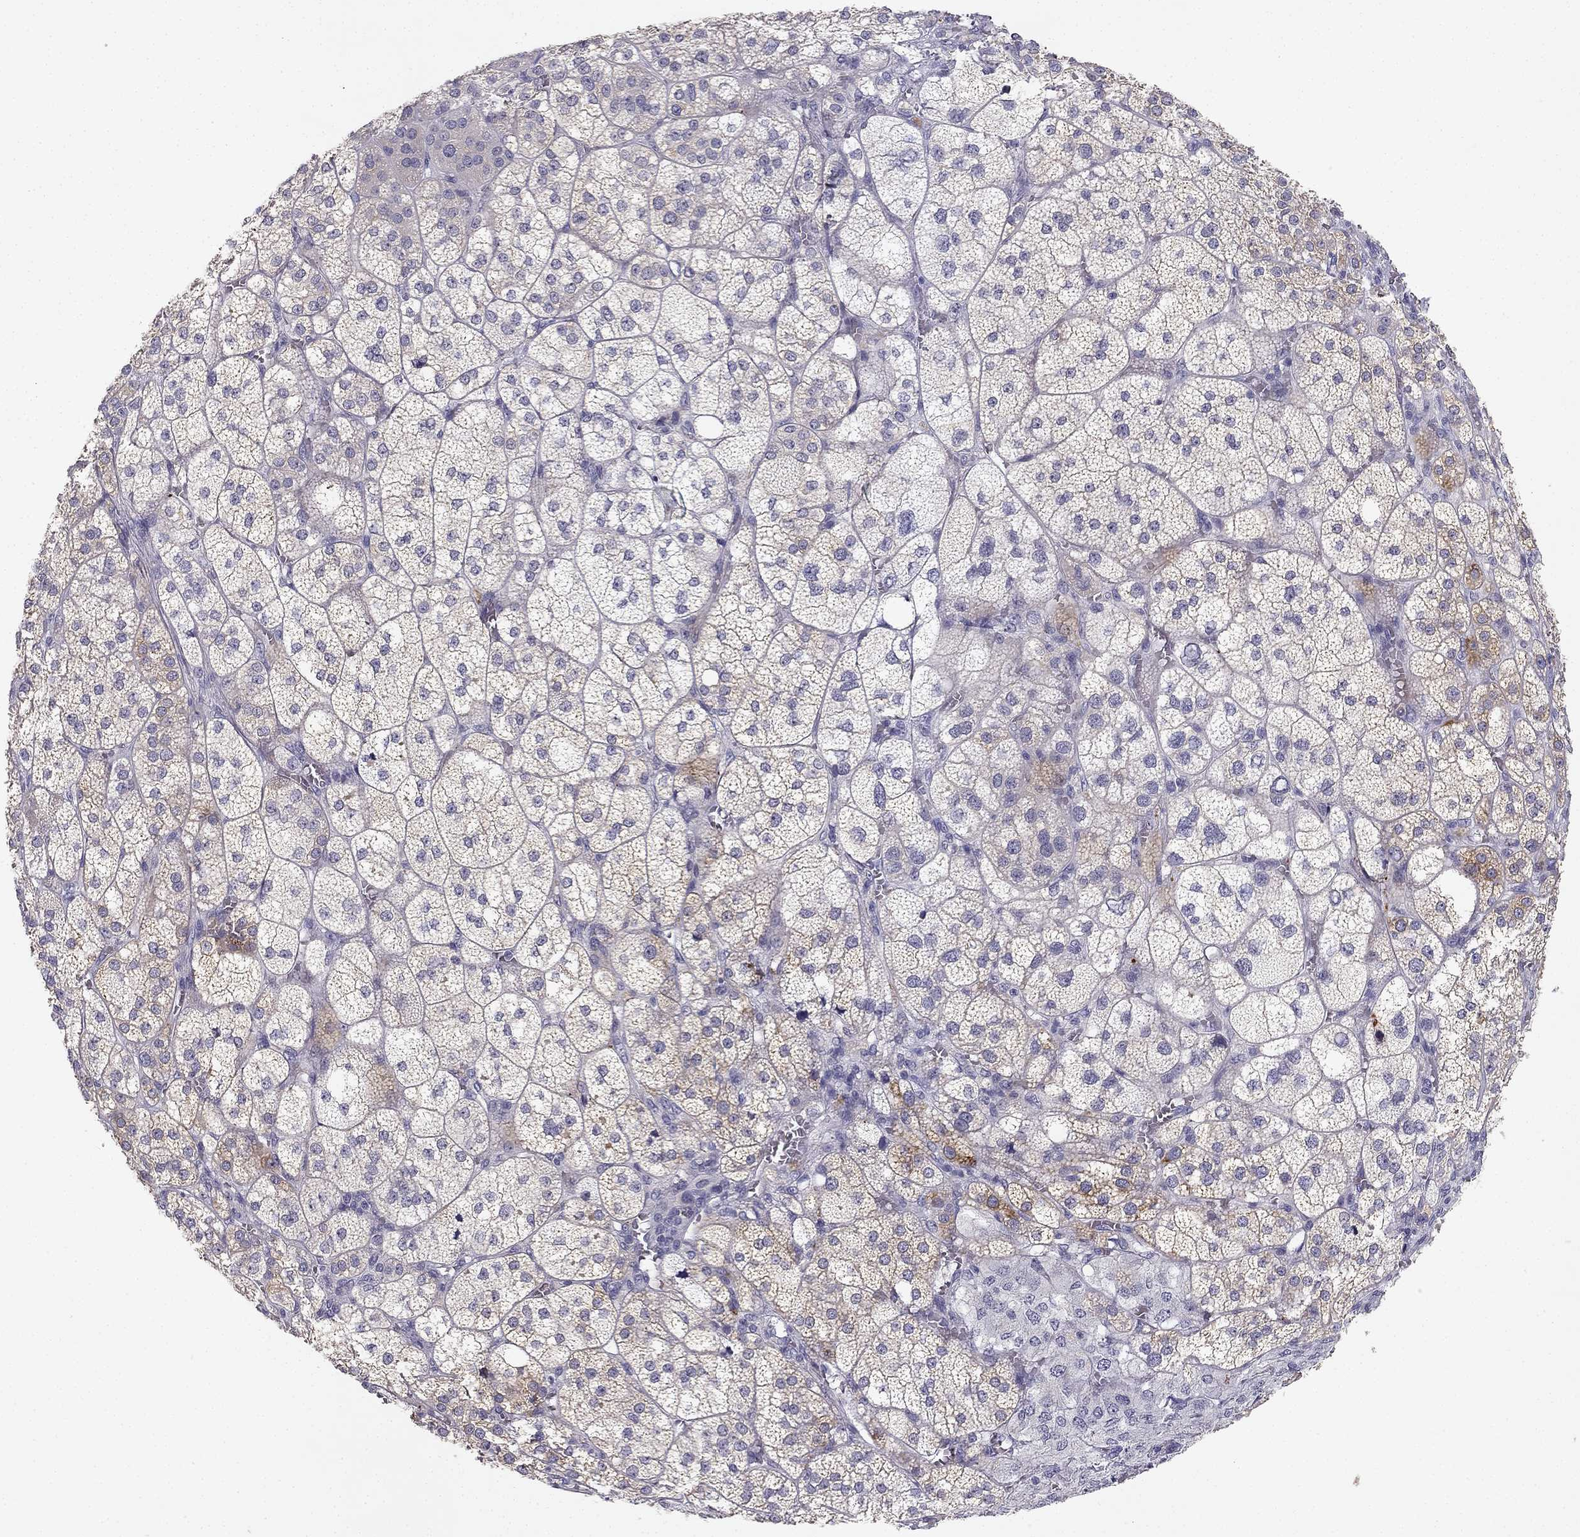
{"staining": {"intensity": "weak", "quantity": "<25%", "location": "cytoplasmic/membranous"}, "tissue": "adrenal gland", "cell_type": "Glandular cells", "image_type": "normal", "snomed": [{"axis": "morphology", "description": "Normal tissue, NOS"}, {"axis": "topography", "description": "Adrenal gland"}], "caption": "Protein analysis of normal adrenal gland displays no significant expression in glandular cells. (DAB immunohistochemistry visualized using brightfield microscopy, high magnification).", "gene": "SLC6A4", "patient": {"sex": "female", "age": 60}}